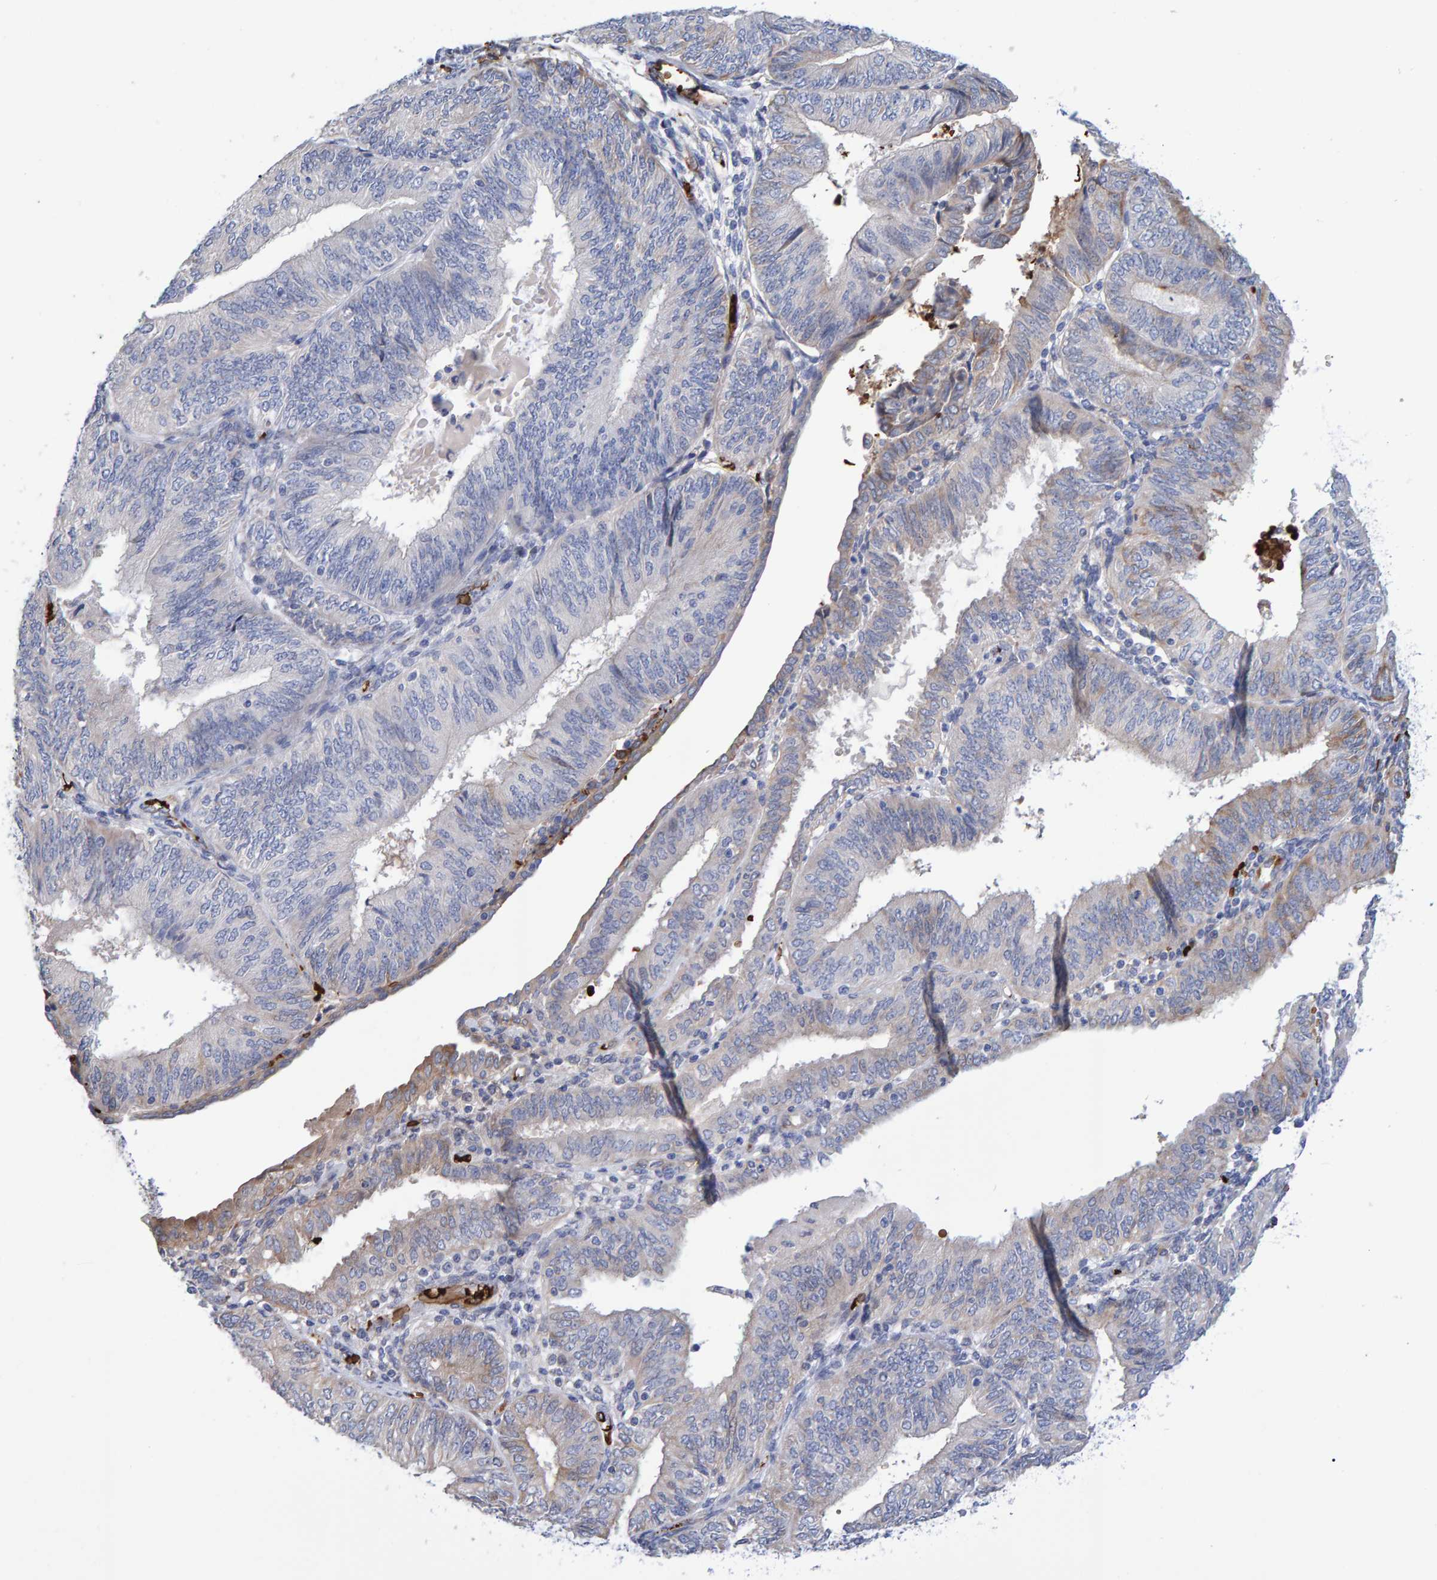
{"staining": {"intensity": "weak", "quantity": "25%-75%", "location": "cytoplasmic/membranous"}, "tissue": "endometrial cancer", "cell_type": "Tumor cells", "image_type": "cancer", "snomed": [{"axis": "morphology", "description": "Adenocarcinoma, NOS"}, {"axis": "topography", "description": "Endometrium"}], "caption": "There is low levels of weak cytoplasmic/membranous positivity in tumor cells of endometrial cancer, as demonstrated by immunohistochemical staining (brown color).", "gene": "VPS9D1", "patient": {"sex": "female", "age": 58}}